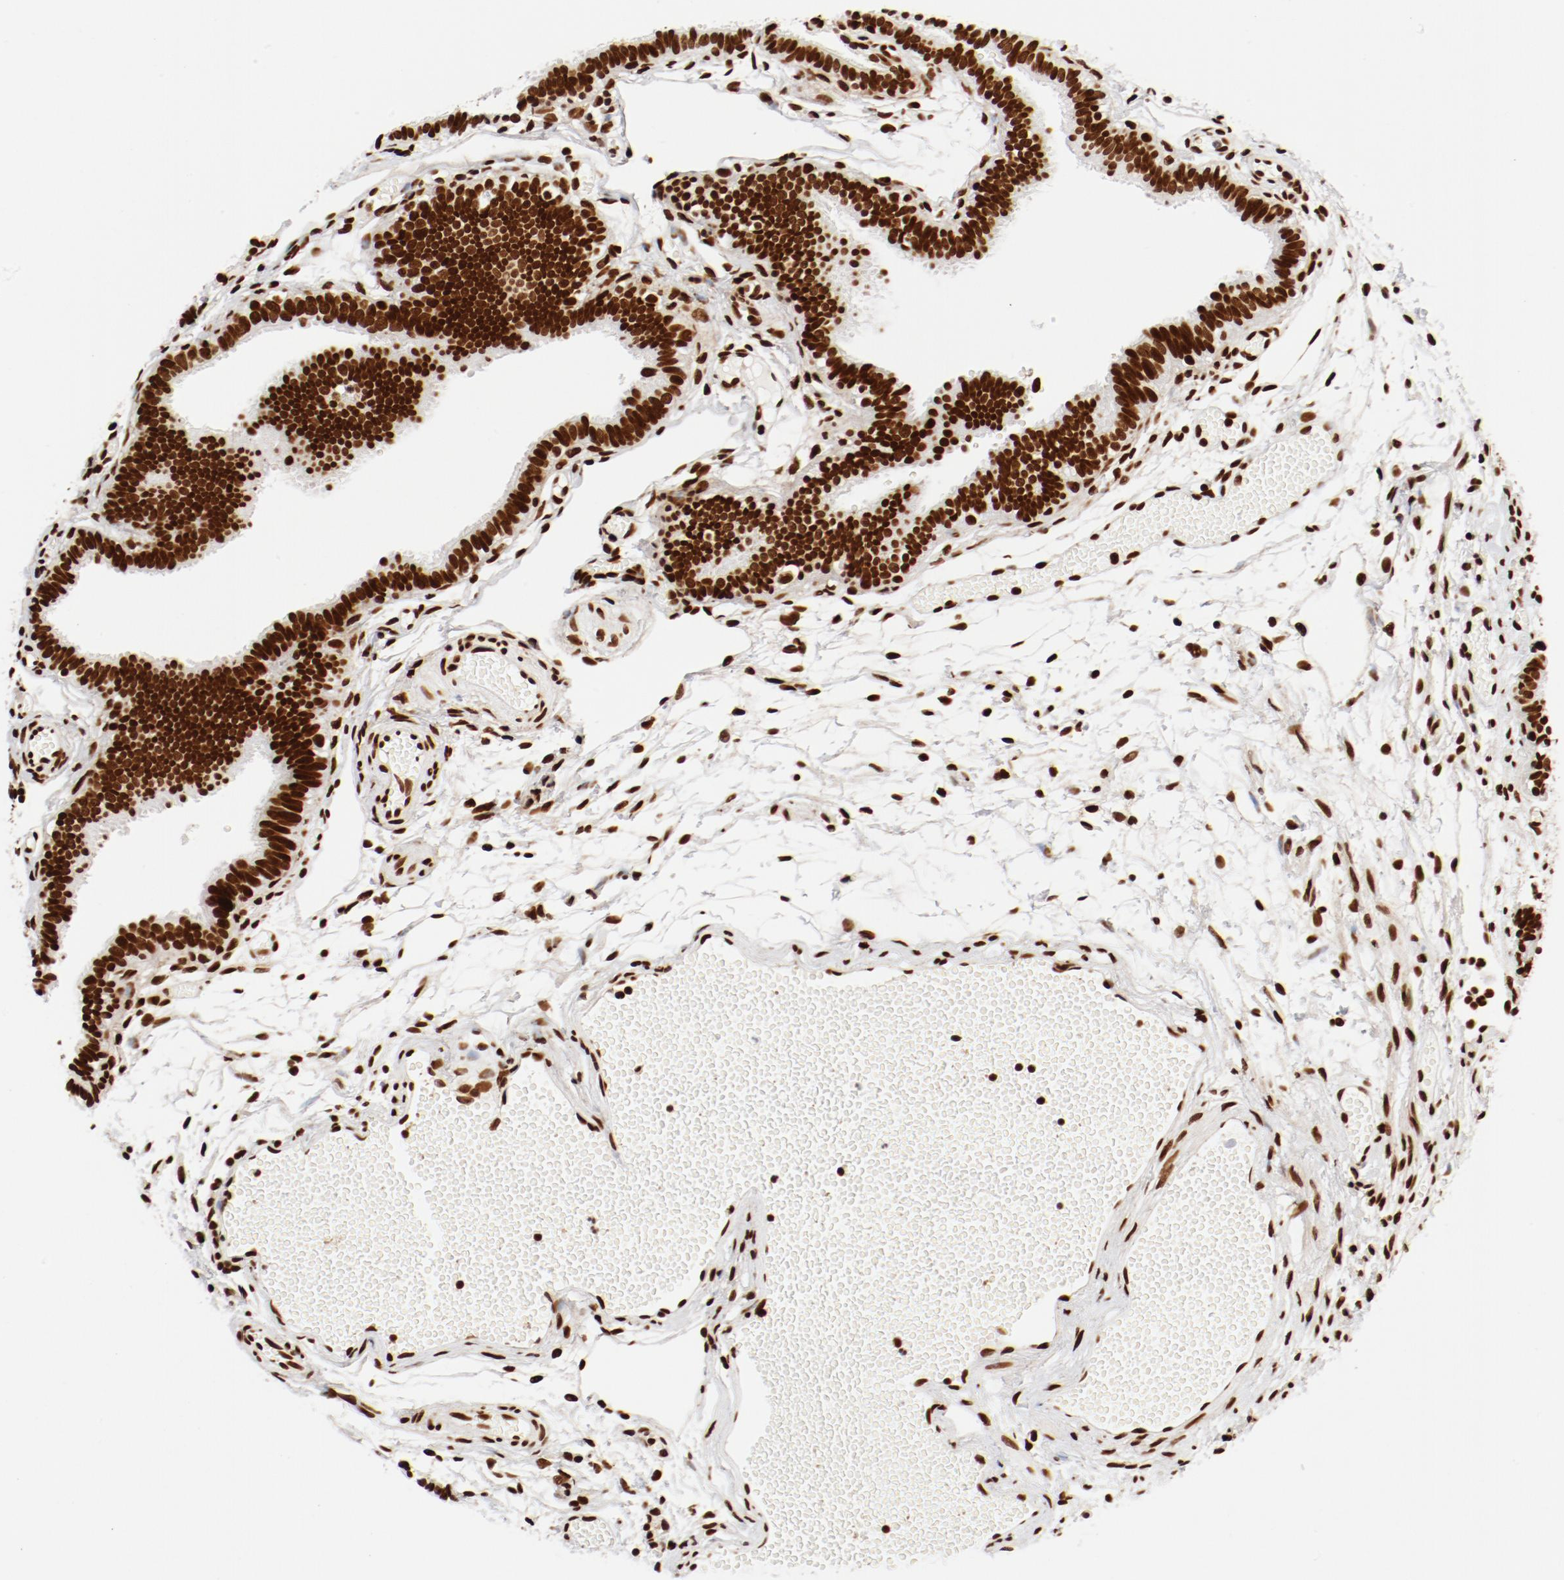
{"staining": {"intensity": "strong", "quantity": ">75%", "location": "nuclear"}, "tissue": "fallopian tube", "cell_type": "Glandular cells", "image_type": "normal", "snomed": [{"axis": "morphology", "description": "Normal tissue, NOS"}, {"axis": "topography", "description": "Fallopian tube"}], "caption": "An image of human fallopian tube stained for a protein shows strong nuclear brown staining in glandular cells. (DAB (3,3'-diaminobenzidine) IHC, brown staining for protein, blue staining for nuclei).", "gene": "CTBP1", "patient": {"sex": "female", "age": 29}}